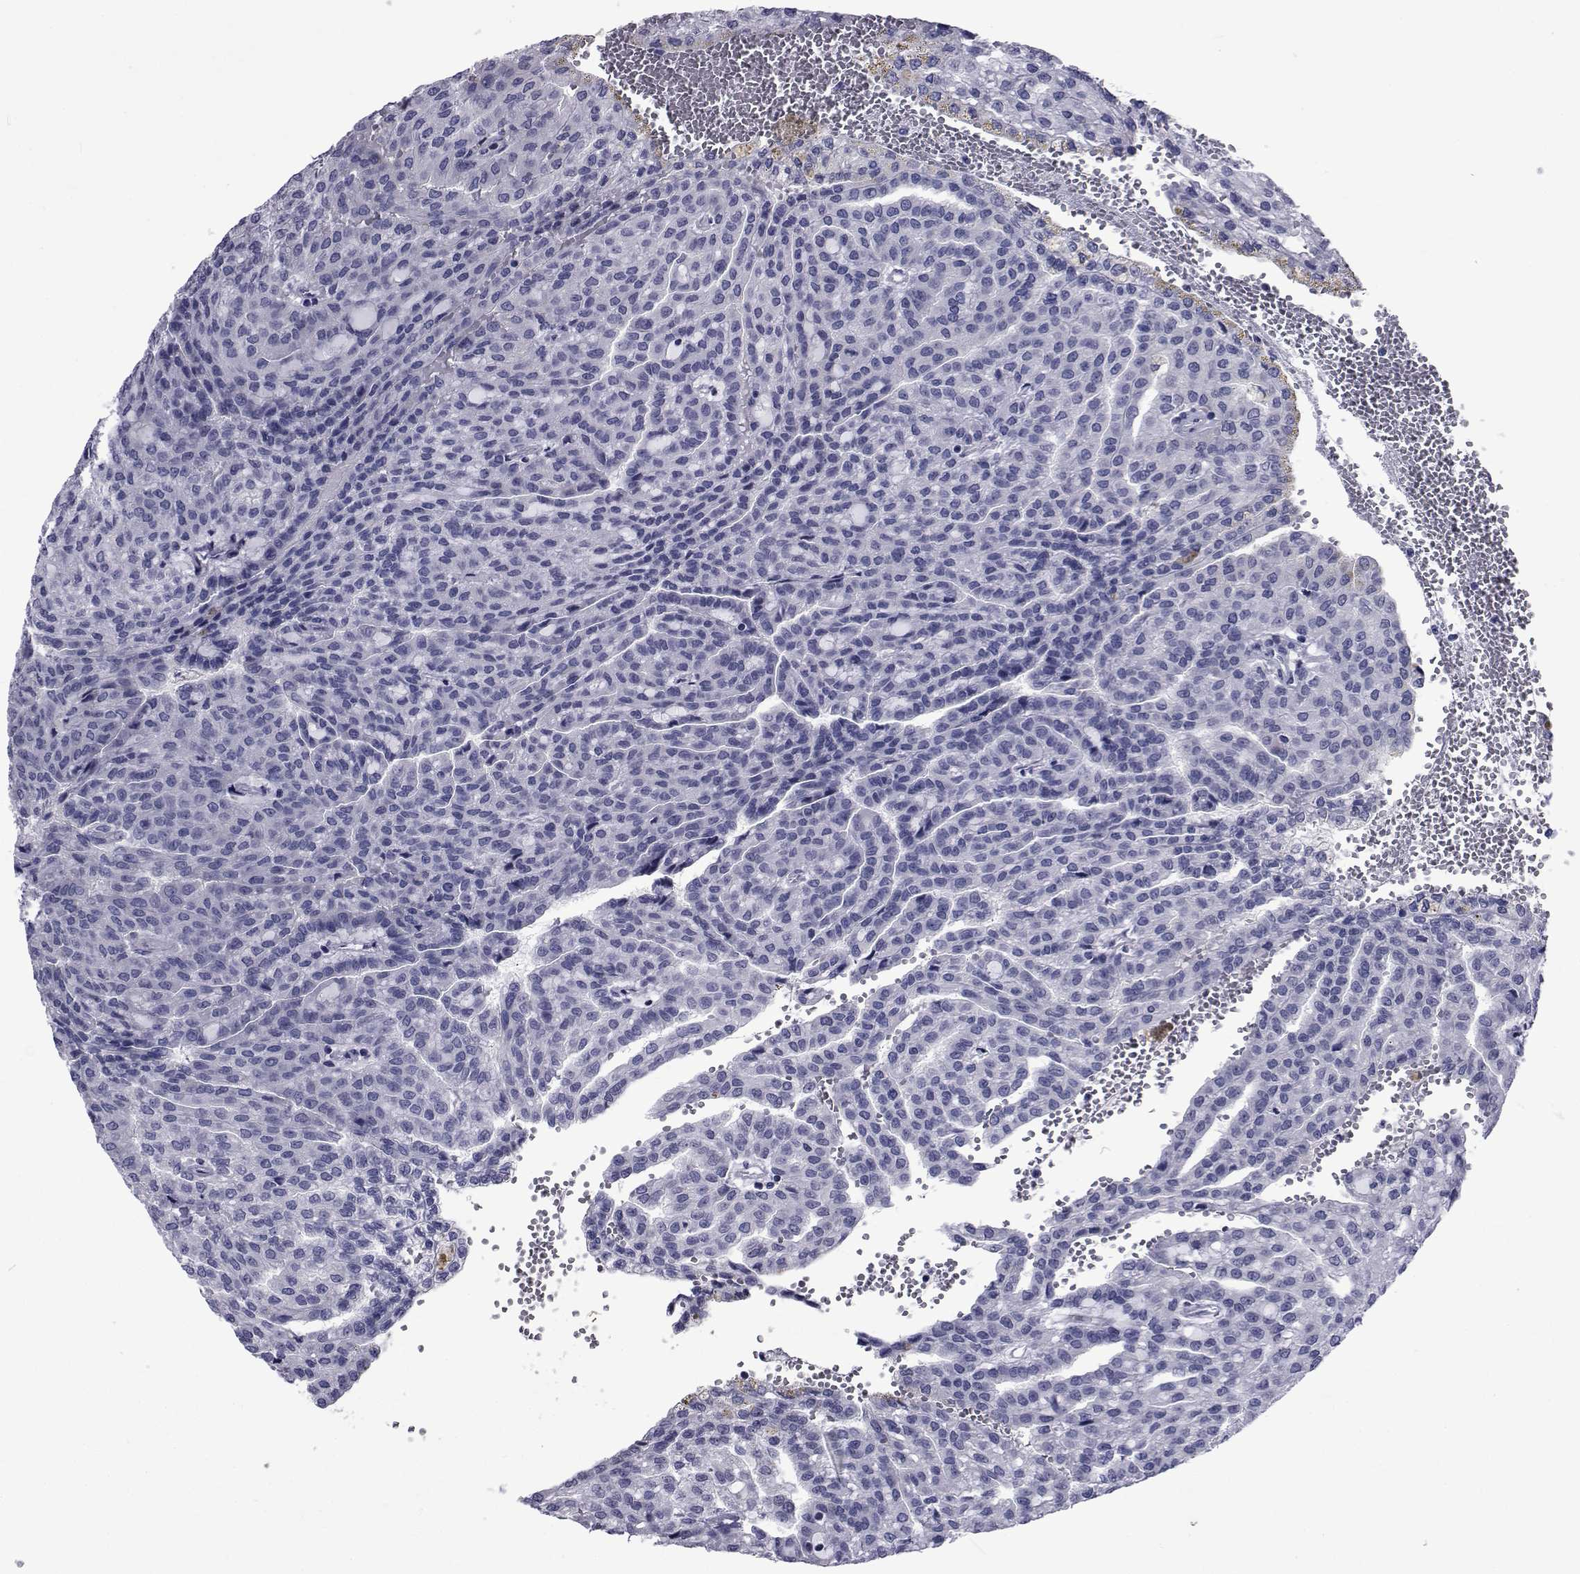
{"staining": {"intensity": "negative", "quantity": "none", "location": "none"}, "tissue": "renal cancer", "cell_type": "Tumor cells", "image_type": "cancer", "snomed": [{"axis": "morphology", "description": "Adenocarcinoma, NOS"}, {"axis": "topography", "description": "Kidney"}], "caption": "Immunohistochemical staining of renal cancer displays no significant positivity in tumor cells.", "gene": "GKAP1", "patient": {"sex": "male", "age": 63}}